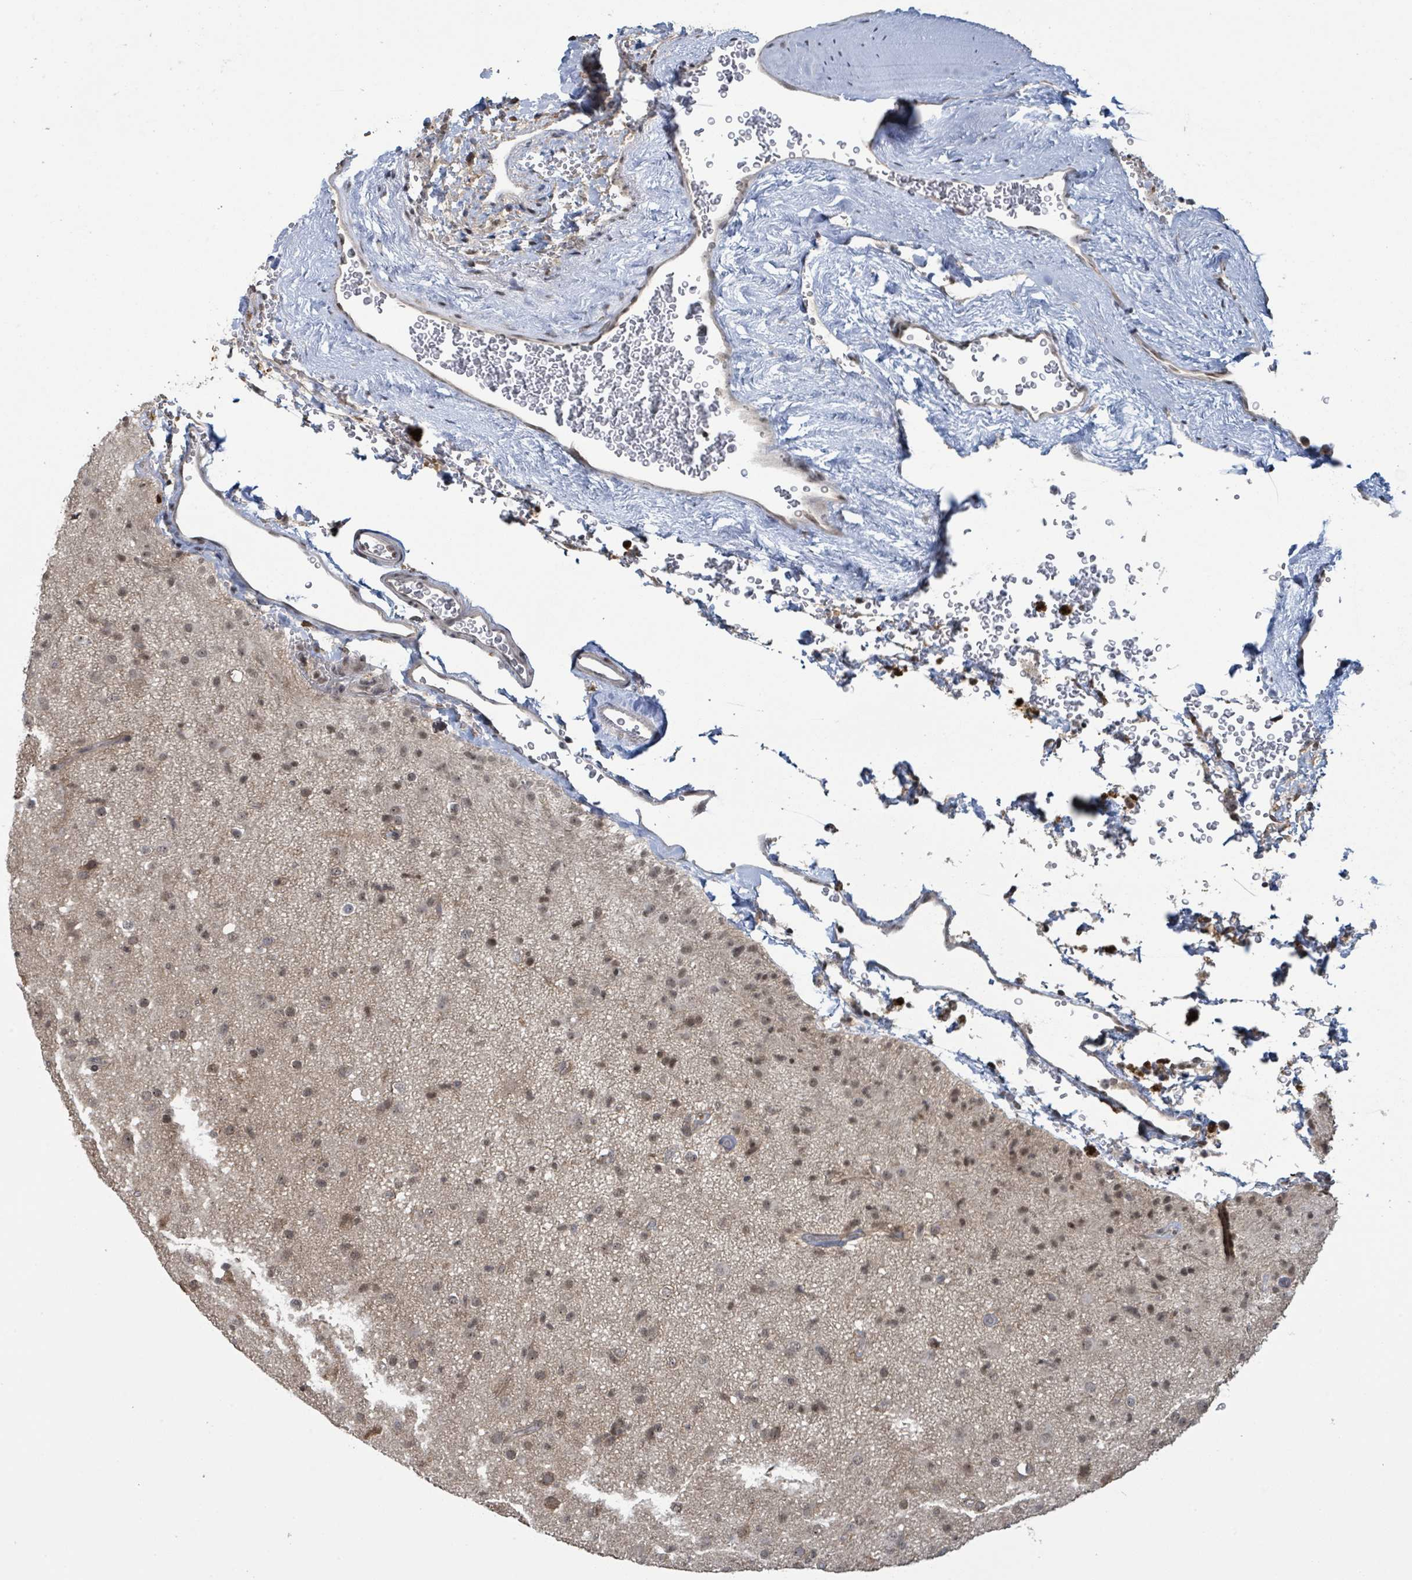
{"staining": {"intensity": "moderate", "quantity": ">75%", "location": "nuclear"}, "tissue": "glioma", "cell_type": "Tumor cells", "image_type": "cancer", "snomed": [{"axis": "morphology", "description": "Glioma, malignant, Low grade"}, {"axis": "topography", "description": "Brain"}], "caption": "Tumor cells show medium levels of moderate nuclear expression in approximately >75% of cells in human glioma.", "gene": "ZBTB14", "patient": {"sex": "male", "age": 65}}